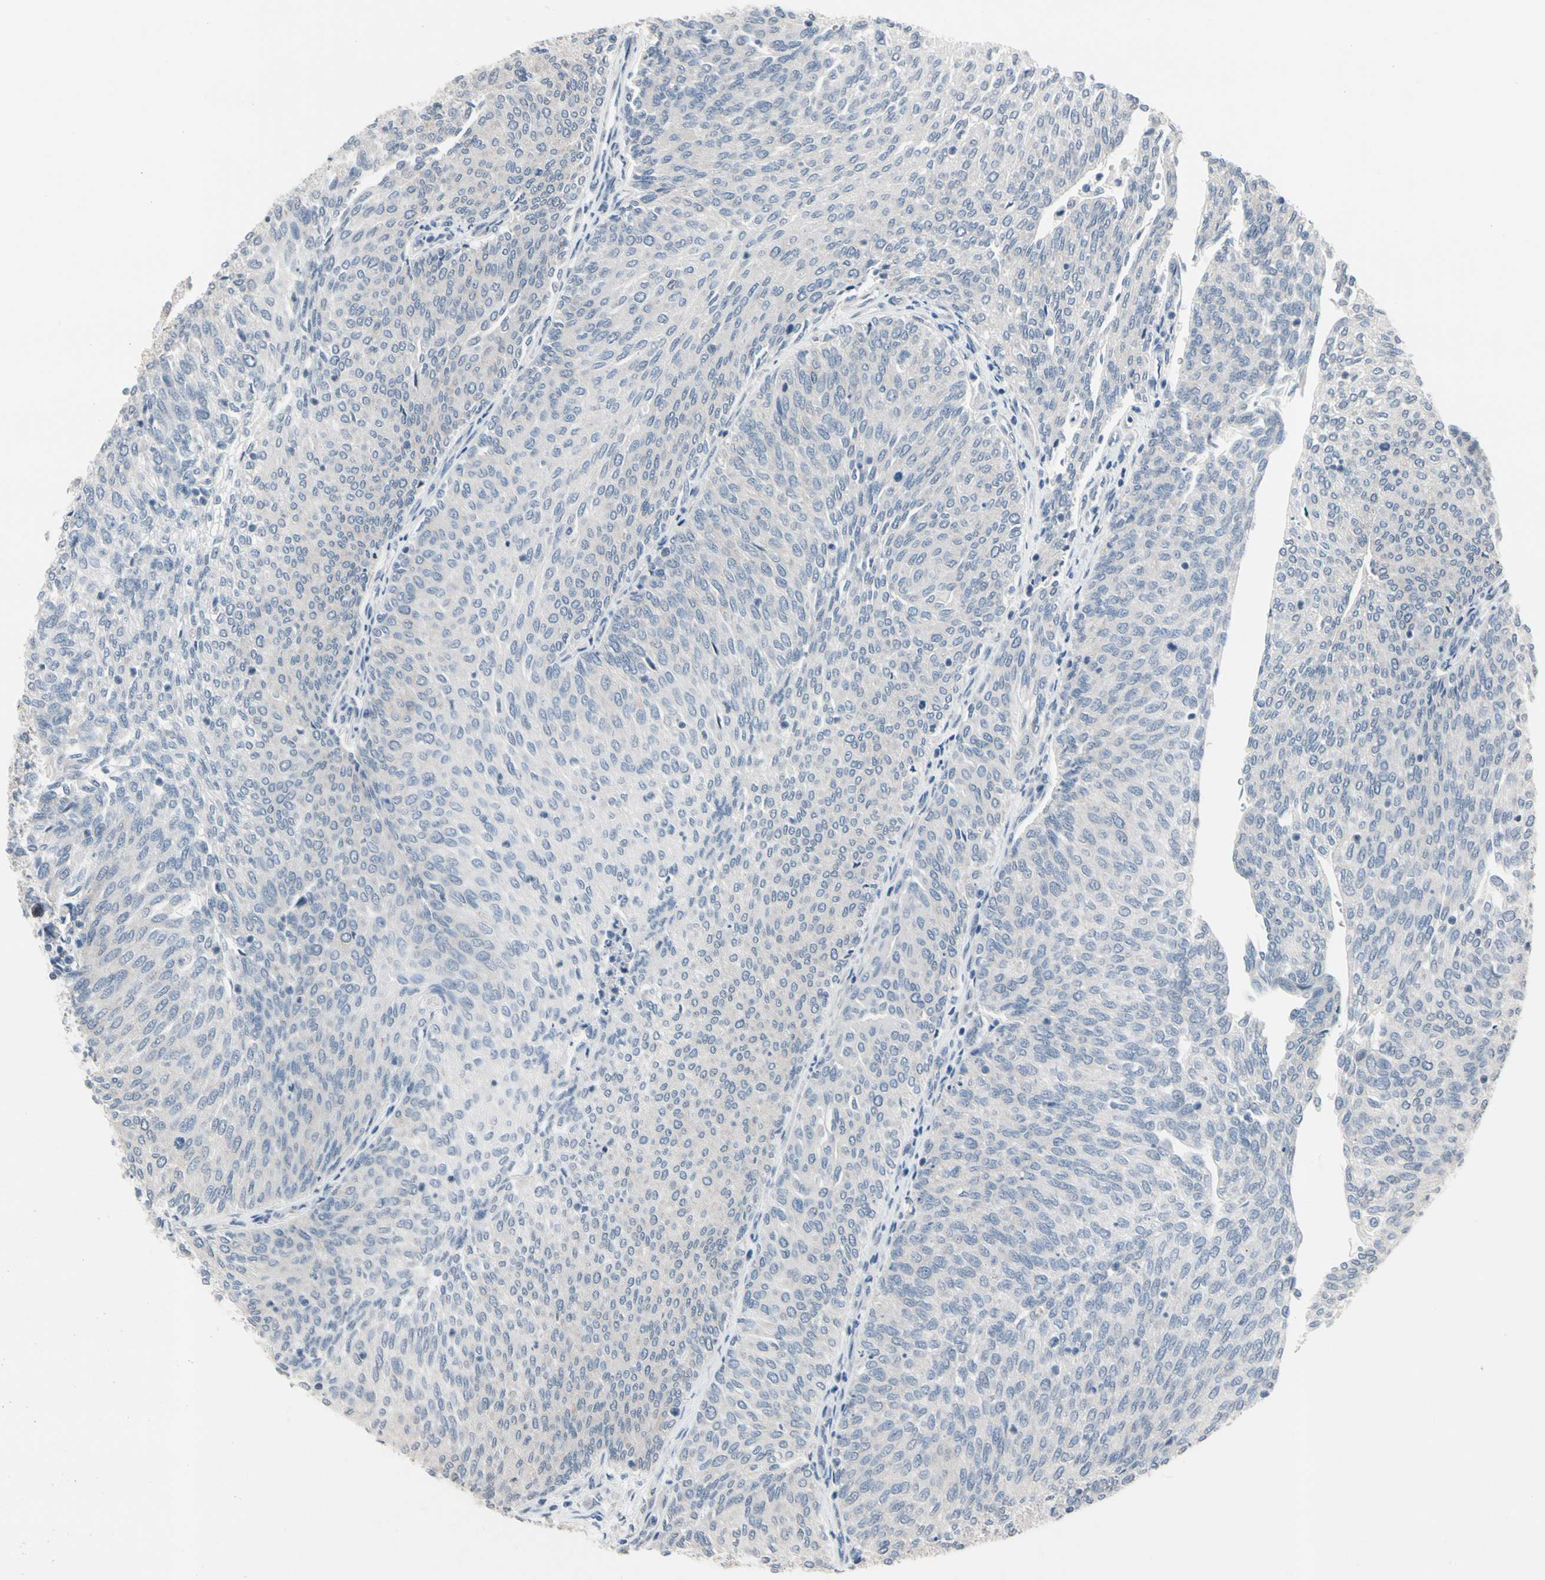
{"staining": {"intensity": "negative", "quantity": "none", "location": "none"}, "tissue": "urothelial cancer", "cell_type": "Tumor cells", "image_type": "cancer", "snomed": [{"axis": "morphology", "description": "Urothelial carcinoma, Low grade"}, {"axis": "topography", "description": "Urinary bladder"}], "caption": "Human urothelial cancer stained for a protein using immunohistochemistry demonstrates no positivity in tumor cells.", "gene": "SV2A", "patient": {"sex": "female", "age": 79}}